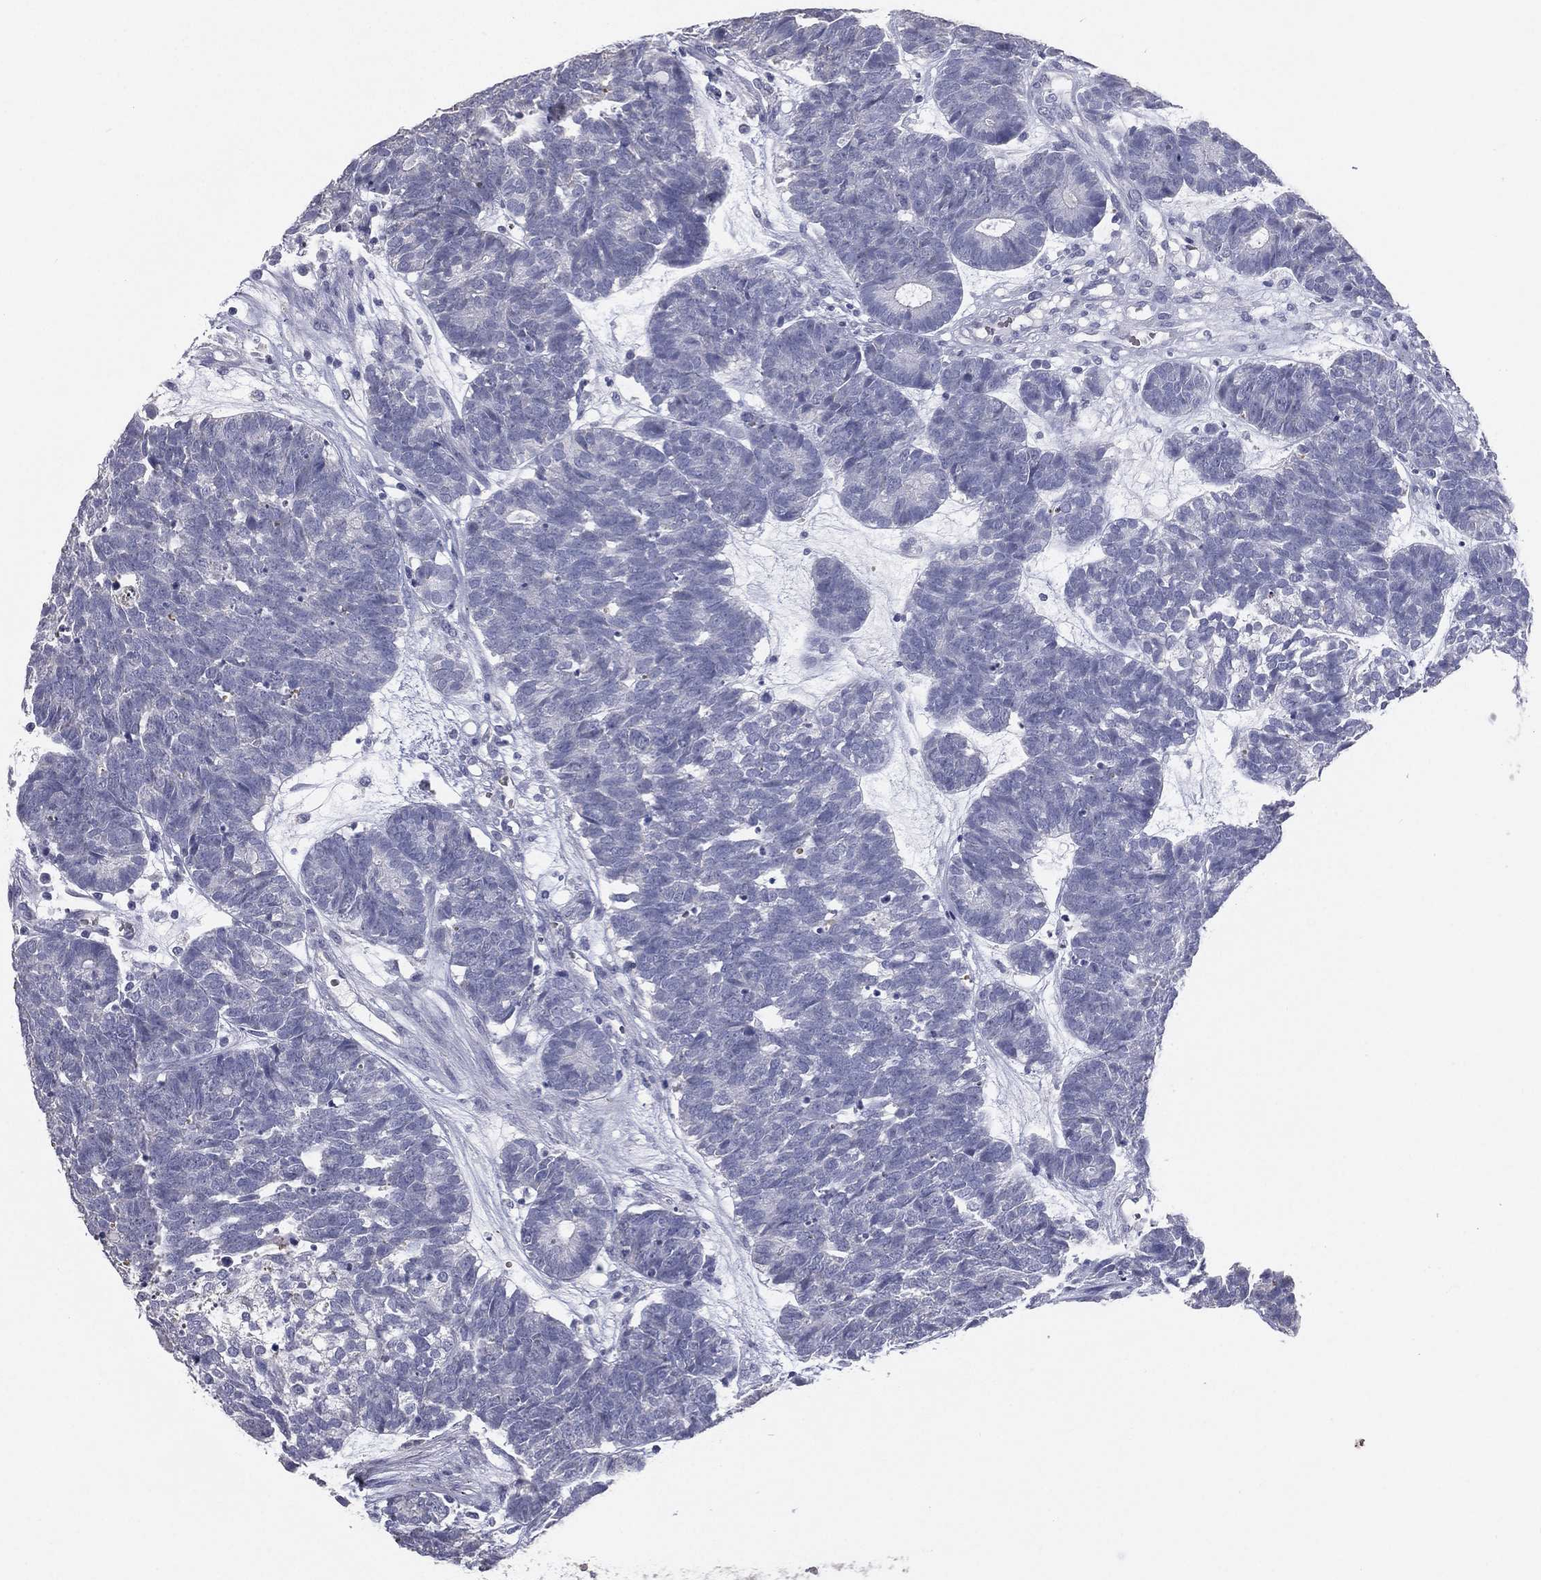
{"staining": {"intensity": "negative", "quantity": "none", "location": "none"}, "tissue": "head and neck cancer", "cell_type": "Tumor cells", "image_type": "cancer", "snomed": [{"axis": "morphology", "description": "Adenocarcinoma, NOS"}, {"axis": "topography", "description": "Head-Neck"}], "caption": "Photomicrograph shows no significant protein expression in tumor cells of head and neck cancer. (DAB (3,3'-diaminobenzidine) immunohistochemistry (IHC) visualized using brightfield microscopy, high magnification).", "gene": "ESX1", "patient": {"sex": "female", "age": 81}}